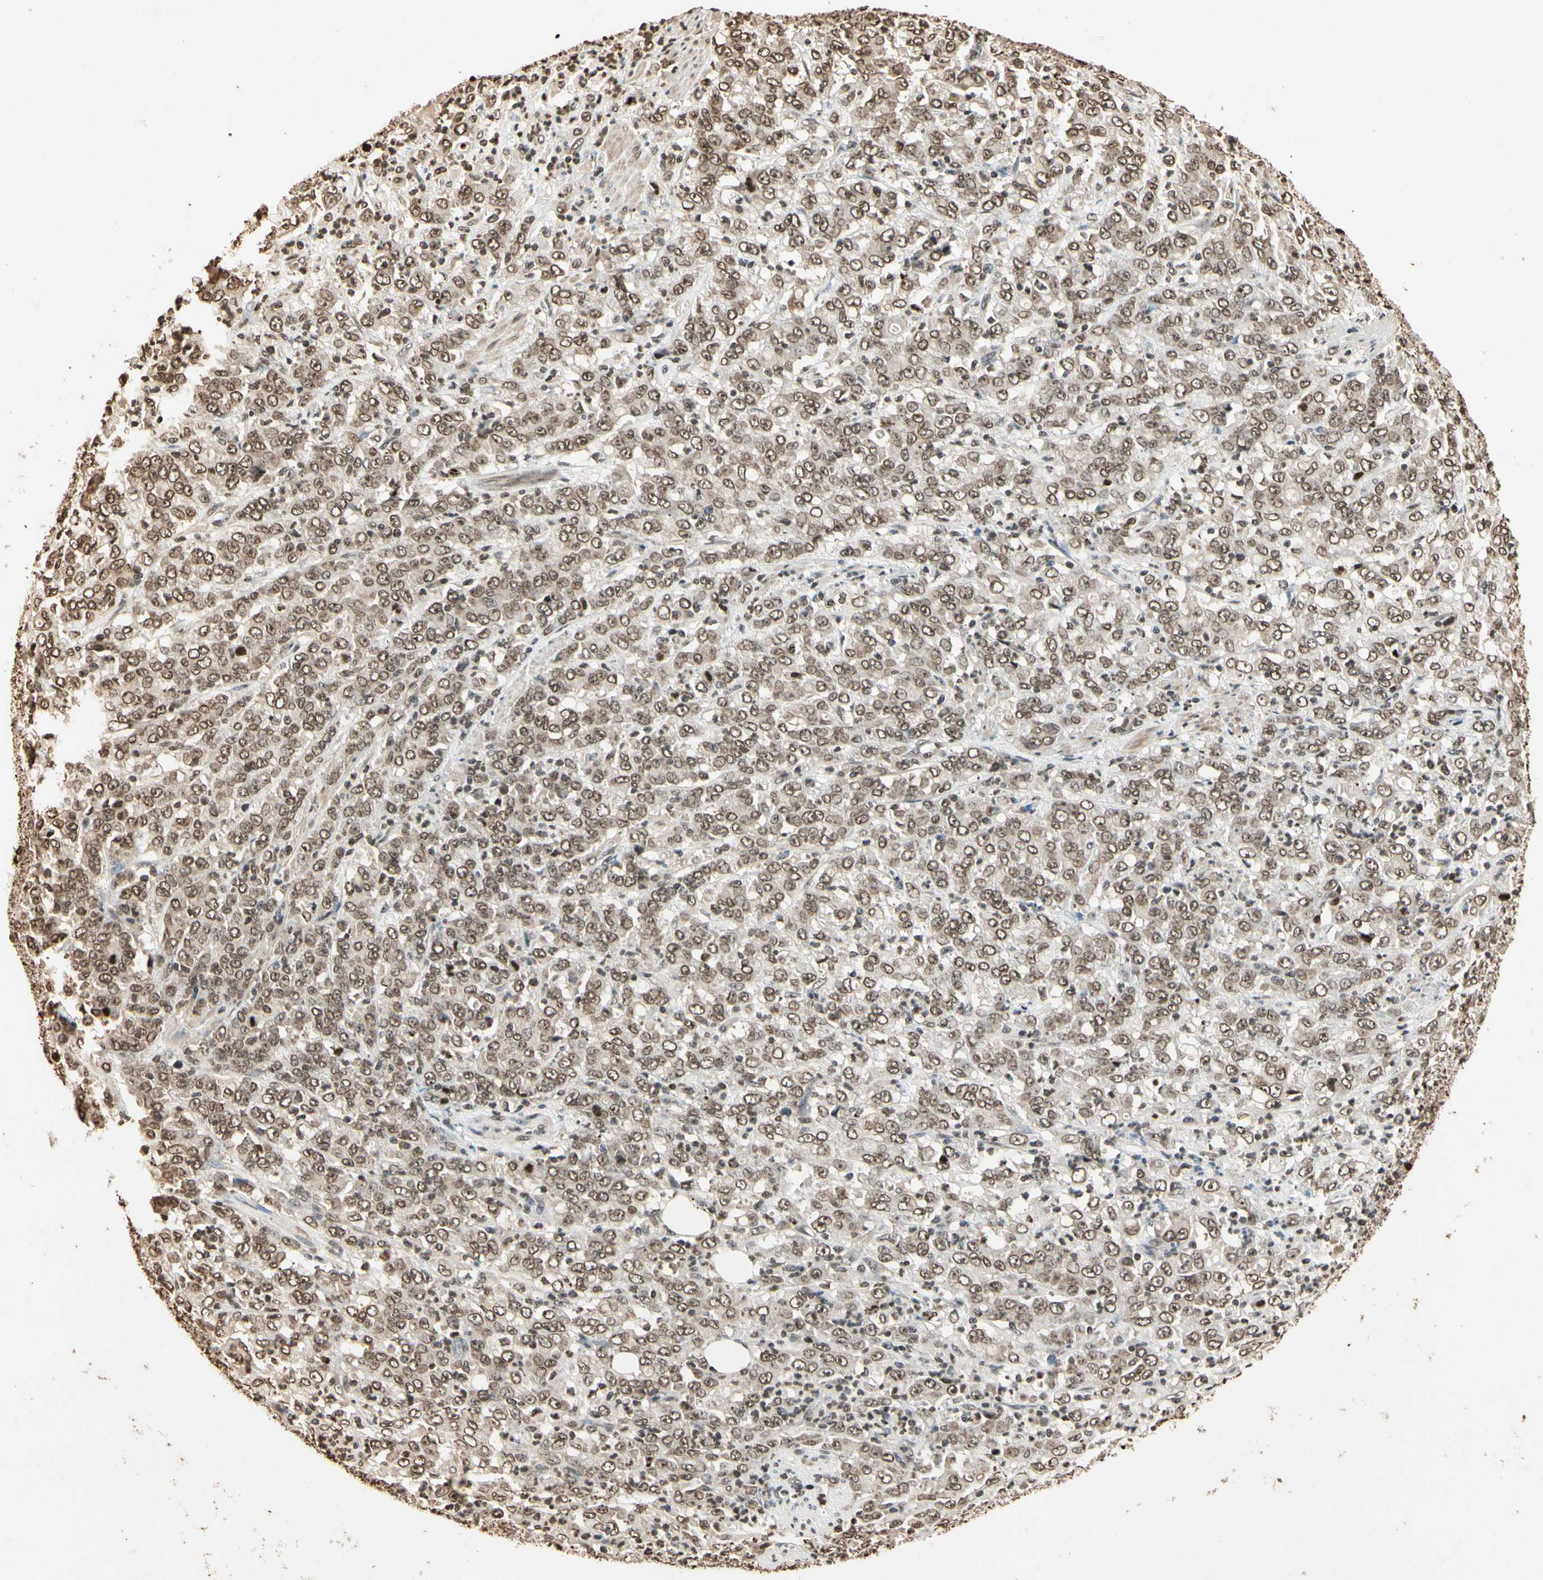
{"staining": {"intensity": "moderate", "quantity": "25%-75%", "location": "cytoplasmic/membranous,nuclear"}, "tissue": "stomach cancer", "cell_type": "Tumor cells", "image_type": "cancer", "snomed": [{"axis": "morphology", "description": "Adenocarcinoma, NOS"}, {"axis": "topography", "description": "Stomach, lower"}], "caption": "Immunohistochemistry micrograph of neoplastic tissue: human stomach cancer (adenocarcinoma) stained using IHC demonstrates medium levels of moderate protein expression localized specifically in the cytoplasmic/membranous and nuclear of tumor cells, appearing as a cytoplasmic/membranous and nuclear brown color.", "gene": "TOP1", "patient": {"sex": "female", "age": 71}}